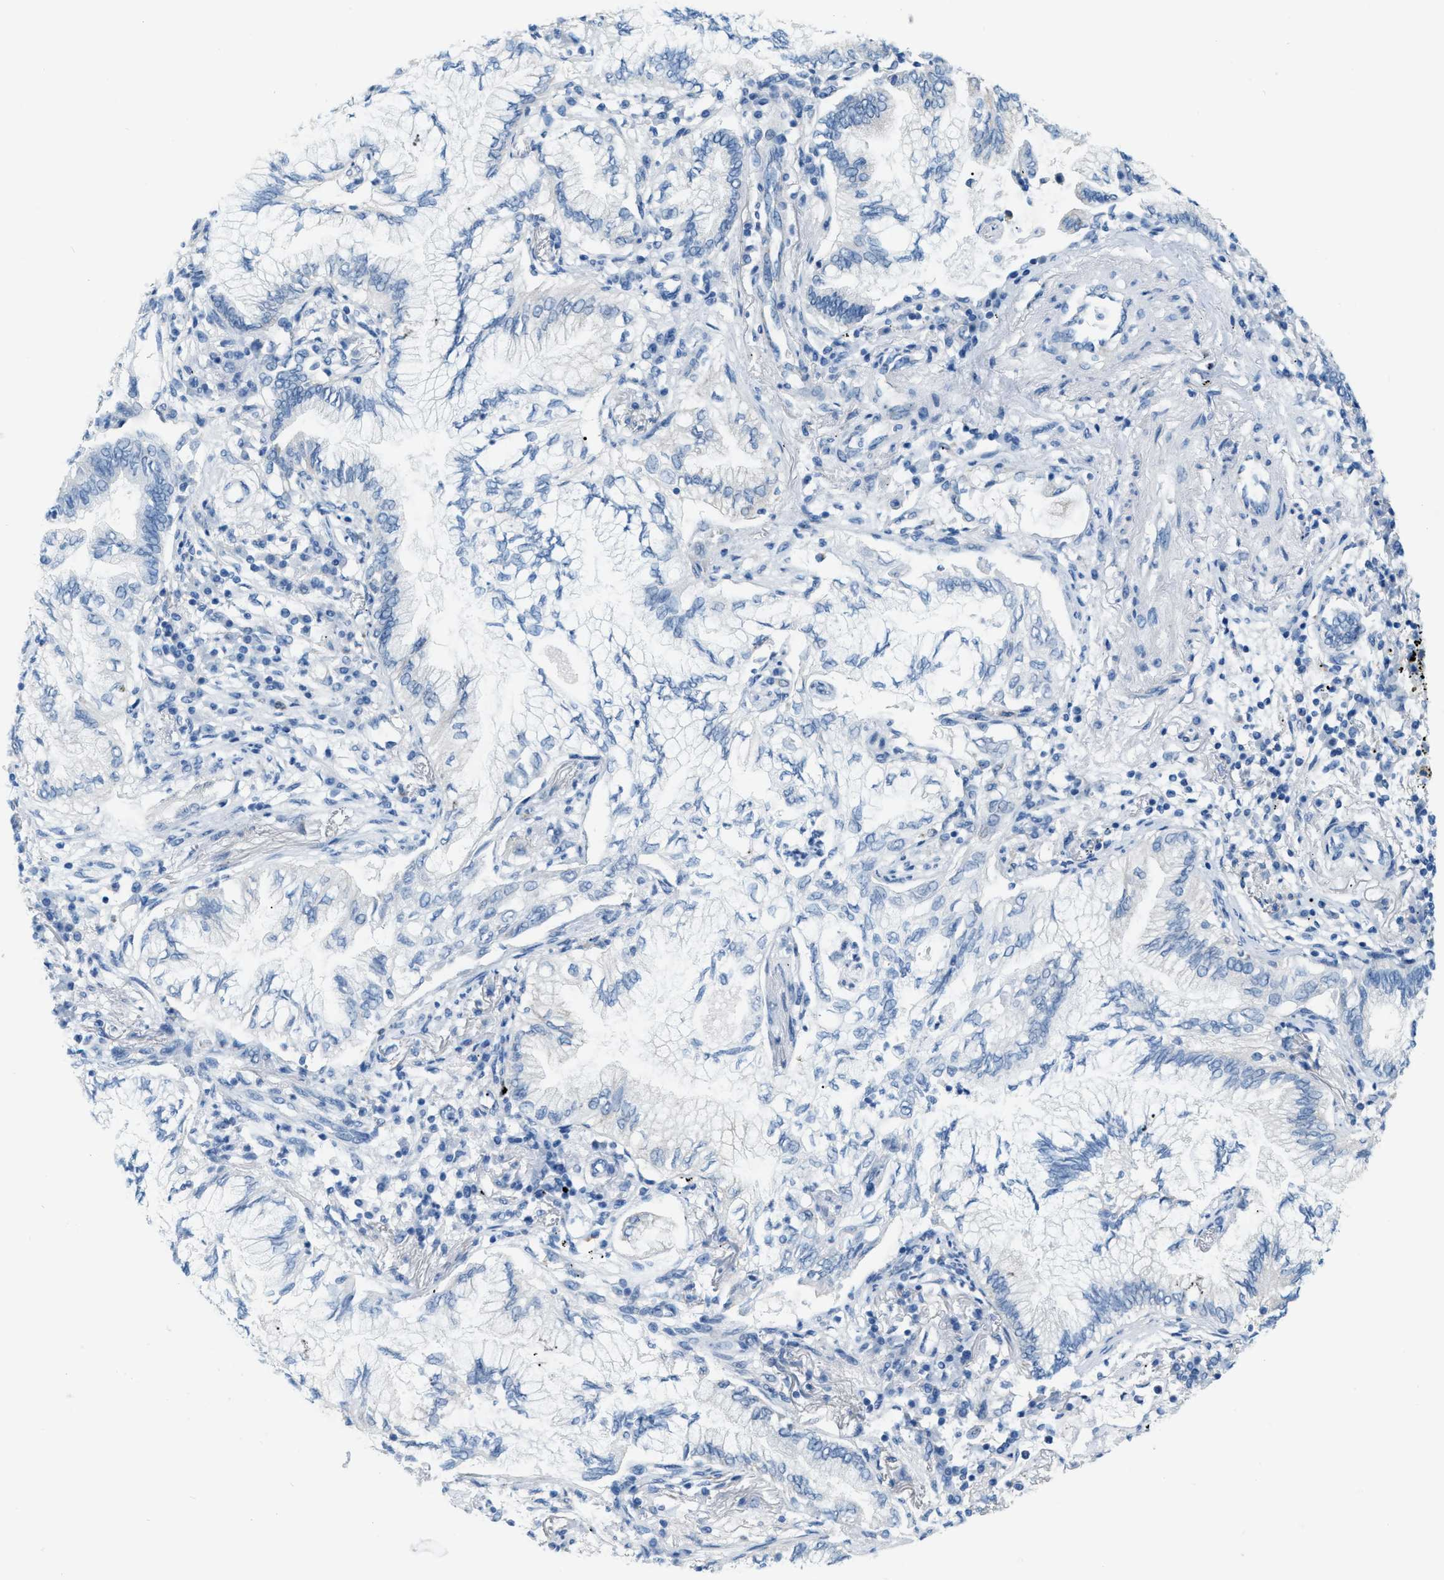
{"staining": {"intensity": "negative", "quantity": "none", "location": "none"}, "tissue": "lung cancer", "cell_type": "Tumor cells", "image_type": "cancer", "snomed": [{"axis": "morphology", "description": "Normal tissue, NOS"}, {"axis": "morphology", "description": "Adenocarcinoma, NOS"}, {"axis": "topography", "description": "Bronchus"}, {"axis": "topography", "description": "Lung"}], "caption": "The image exhibits no staining of tumor cells in adenocarcinoma (lung).", "gene": "PHRF1", "patient": {"sex": "female", "age": 70}}